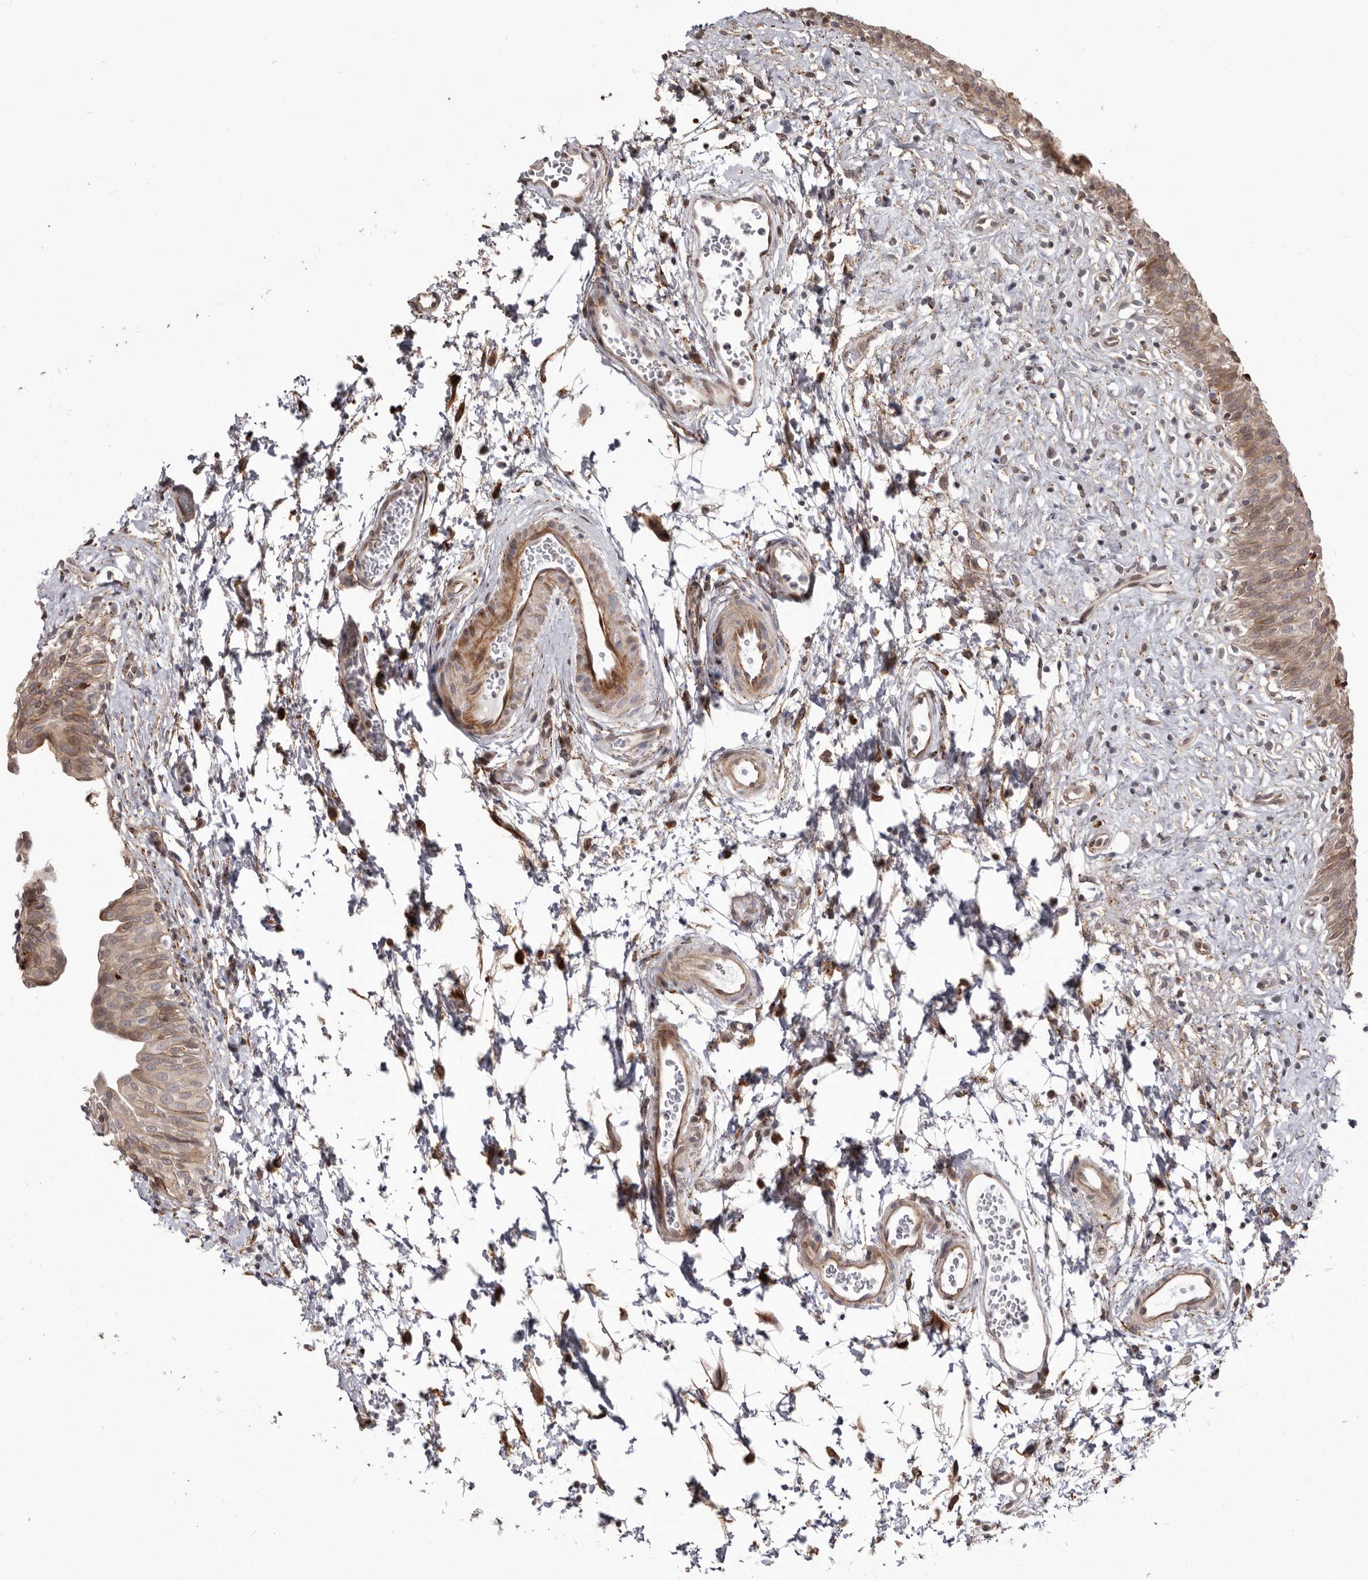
{"staining": {"intensity": "moderate", "quantity": "25%-75%", "location": "cytoplasmic/membranous"}, "tissue": "urinary bladder", "cell_type": "Urothelial cells", "image_type": "normal", "snomed": [{"axis": "morphology", "description": "Normal tissue, NOS"}, {"axis": "topography", "description": "Urinary bladder"}], "caption": "DAB immunohistochemical staining of normal urinary bladder reveals moderate cytoplasmic/membranous protein staining in approximately 25%-75% of urothelial cells. The protein is shown in brown color, while the nuclei are stained blue.", "gene": "NUP43", "patient": {"sex": "male", "age": 51}}